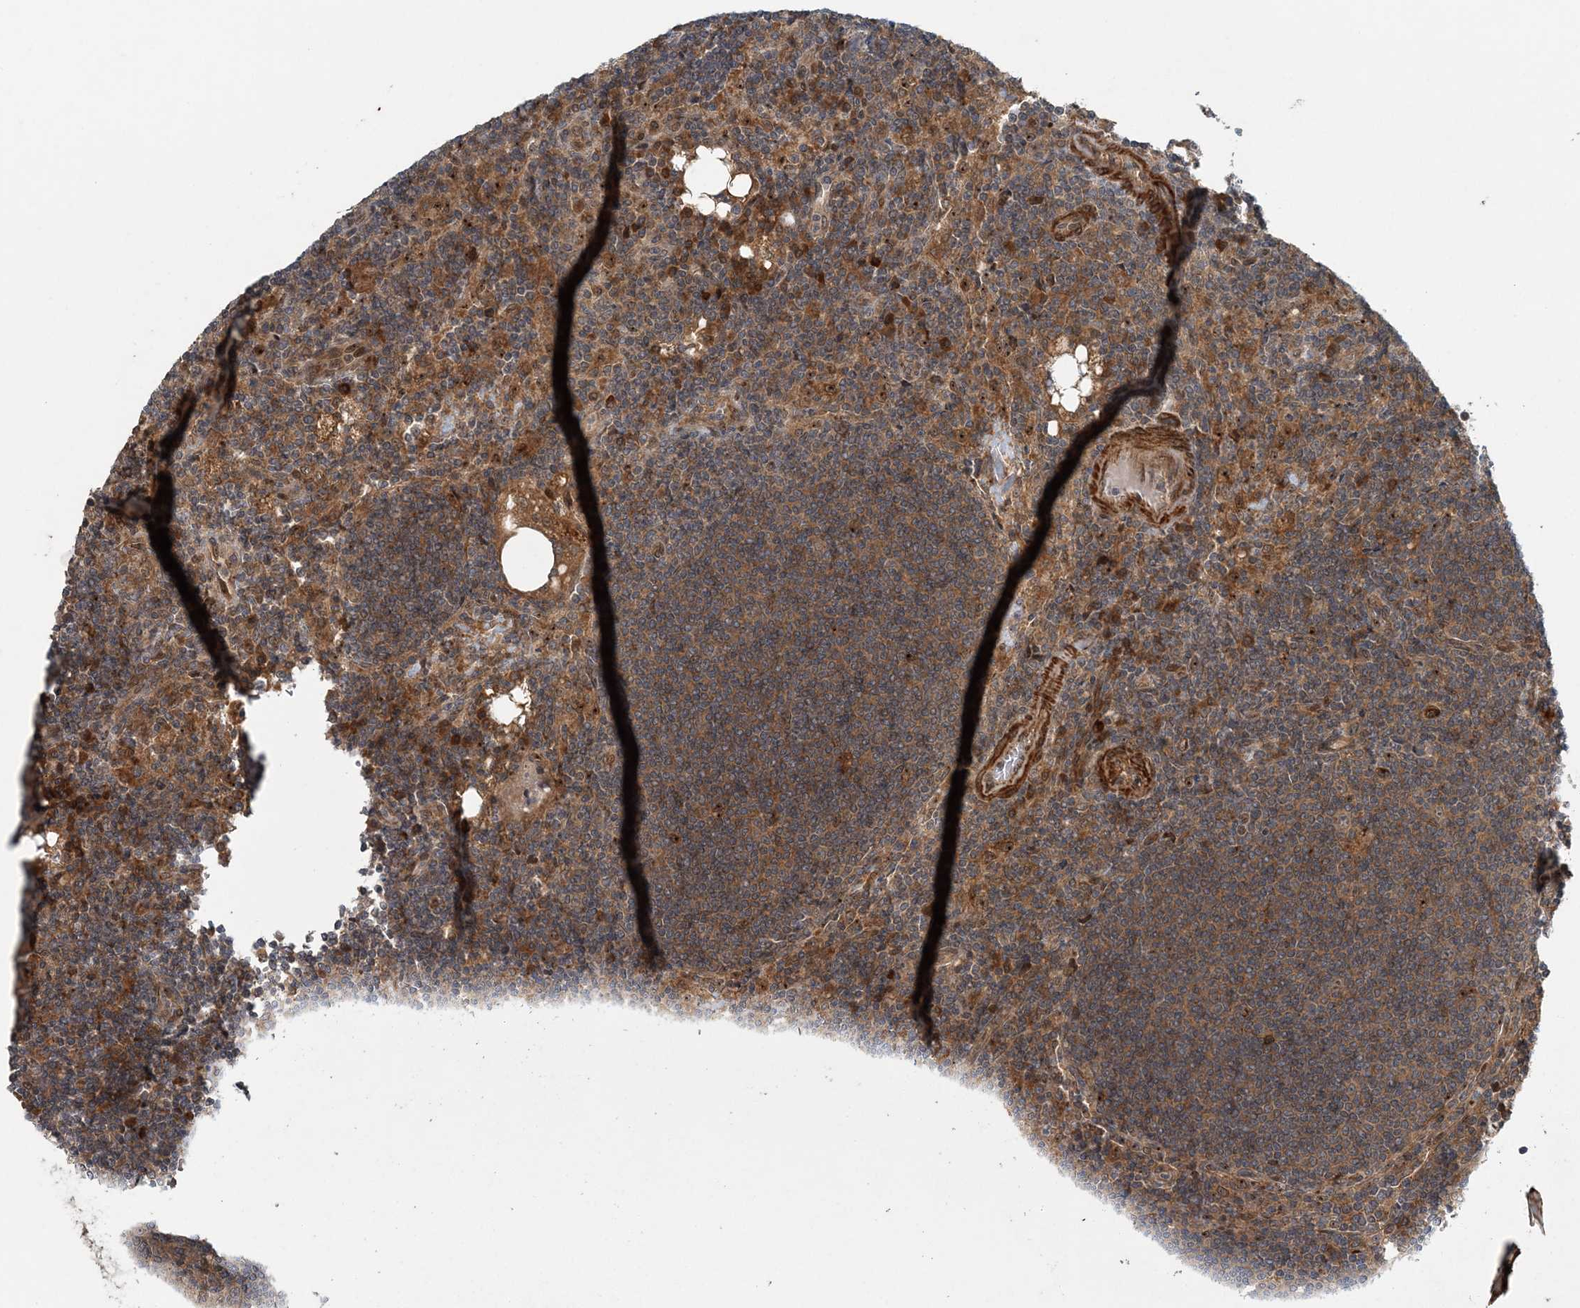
{"staining": {"intensity": "moderate", "quantity": ">75%", "location": "cytoplasmic/membranous"}, "tissue": "lymph node", "cell_type": "Germinal center cells", "image_type": "normal", "snomed": [{"axis": "morphology", "description": "Normal tissue, NOS"}, {"axis": "topography", "description": "Lymph node"}], "caption": "Moderate cytoplasmic/membranous expression is appreciated in approximately >75% of germinal center cells in benign lymph node. The staining is performed using DAB (3,3'-diaminobenzidine) brown chromogen to label protein expression. The nuclei are counter-stained blue using hematoxylin.", "gene": "UBTD2", "patient": {"sex": "male", "age": 69}}